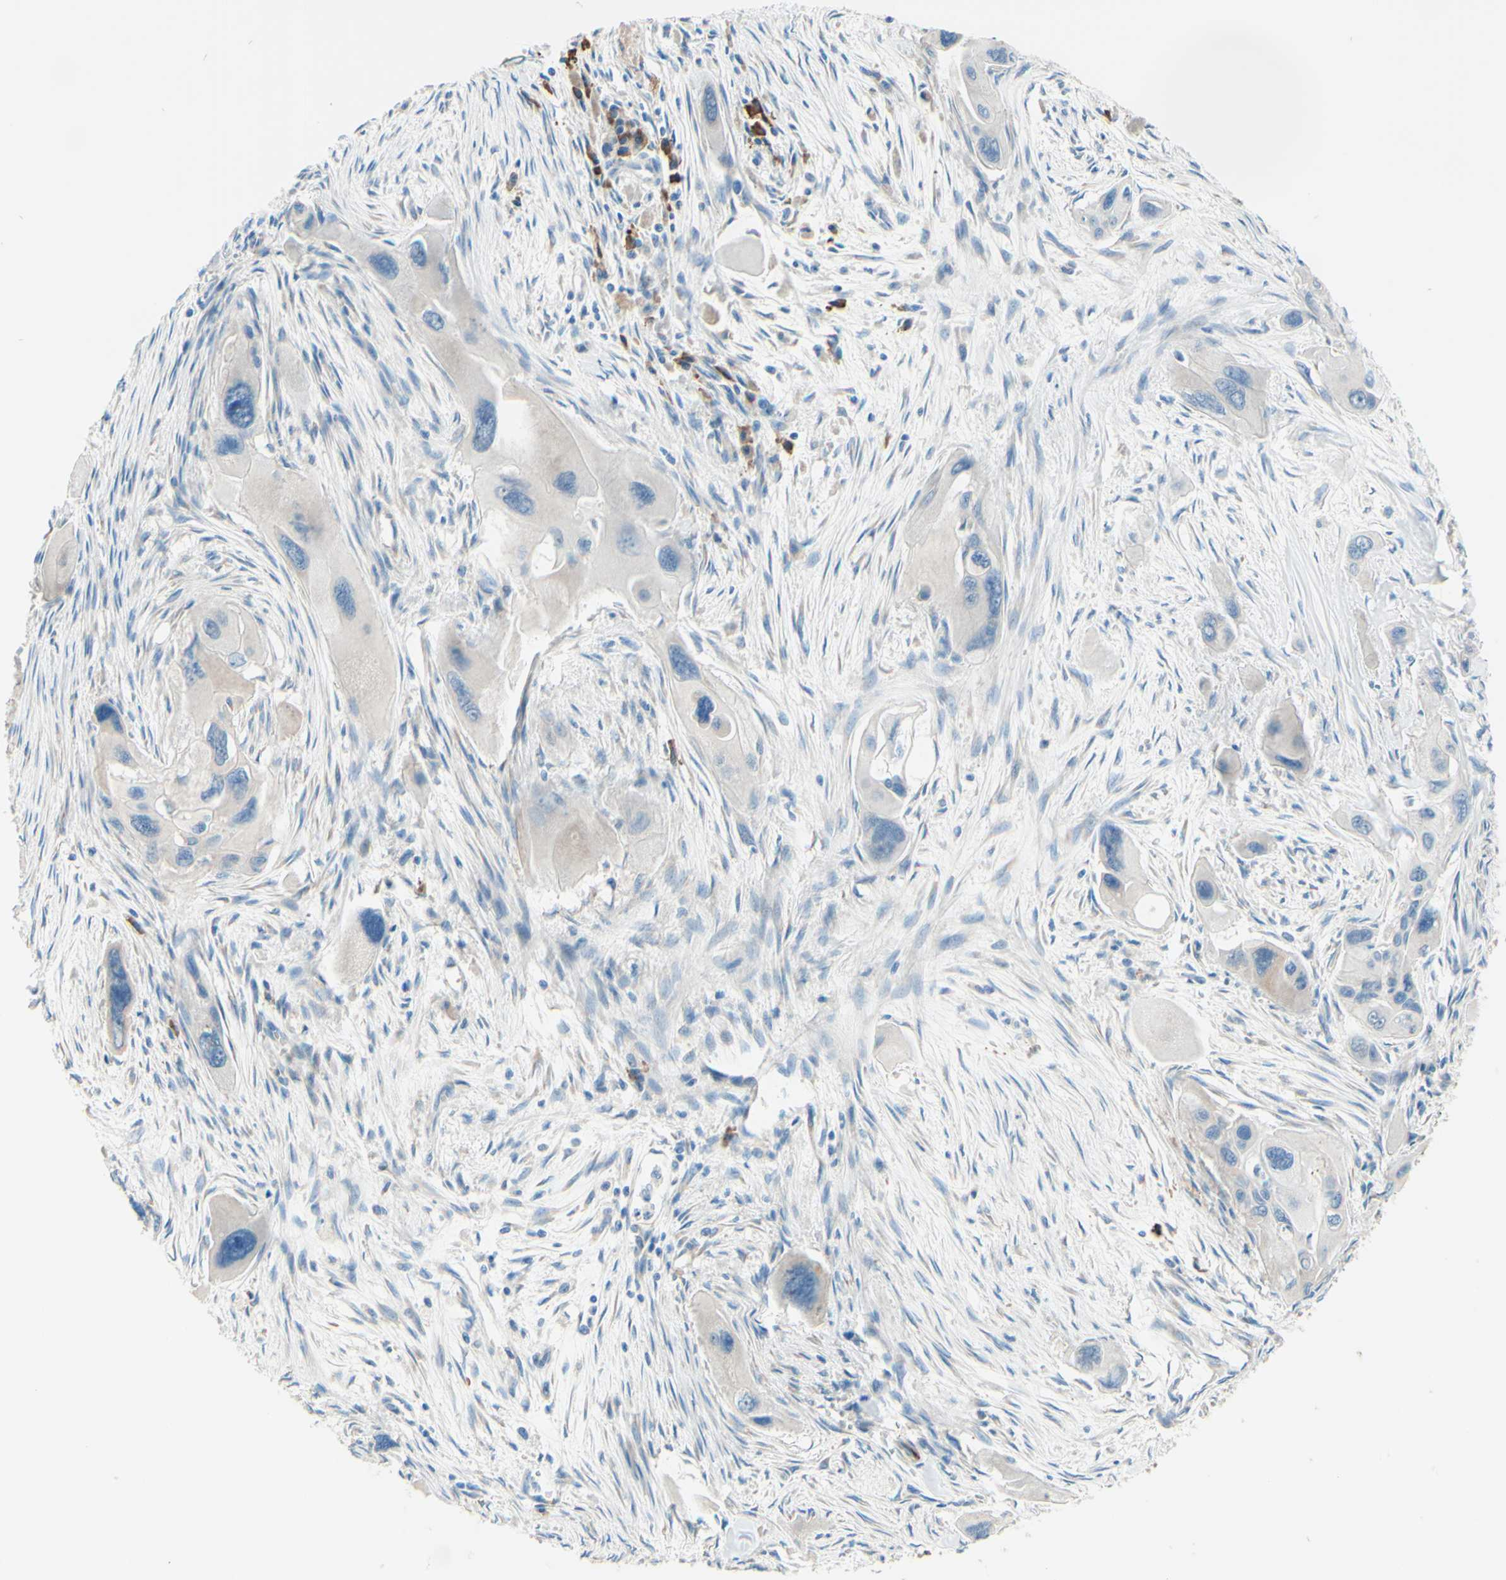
{"staining": {"intensity": "negative", "quantity": "none", "location": "none"}, "tissue": "pancreatic cancer", "cell_type": "Tumor cells", "image_type": "cancer", "snomed": [{"axis": "morphology", "description": "Adenocarcinoma, NOS"}, {"axis": "topography", "description": "Pancreas"}], "caption": "This is an IHC image of human pancreatic cancer. There is no expression in tumor cells.", "gene": "PASD1", "patient": {"sex": "male", "age": 73}}